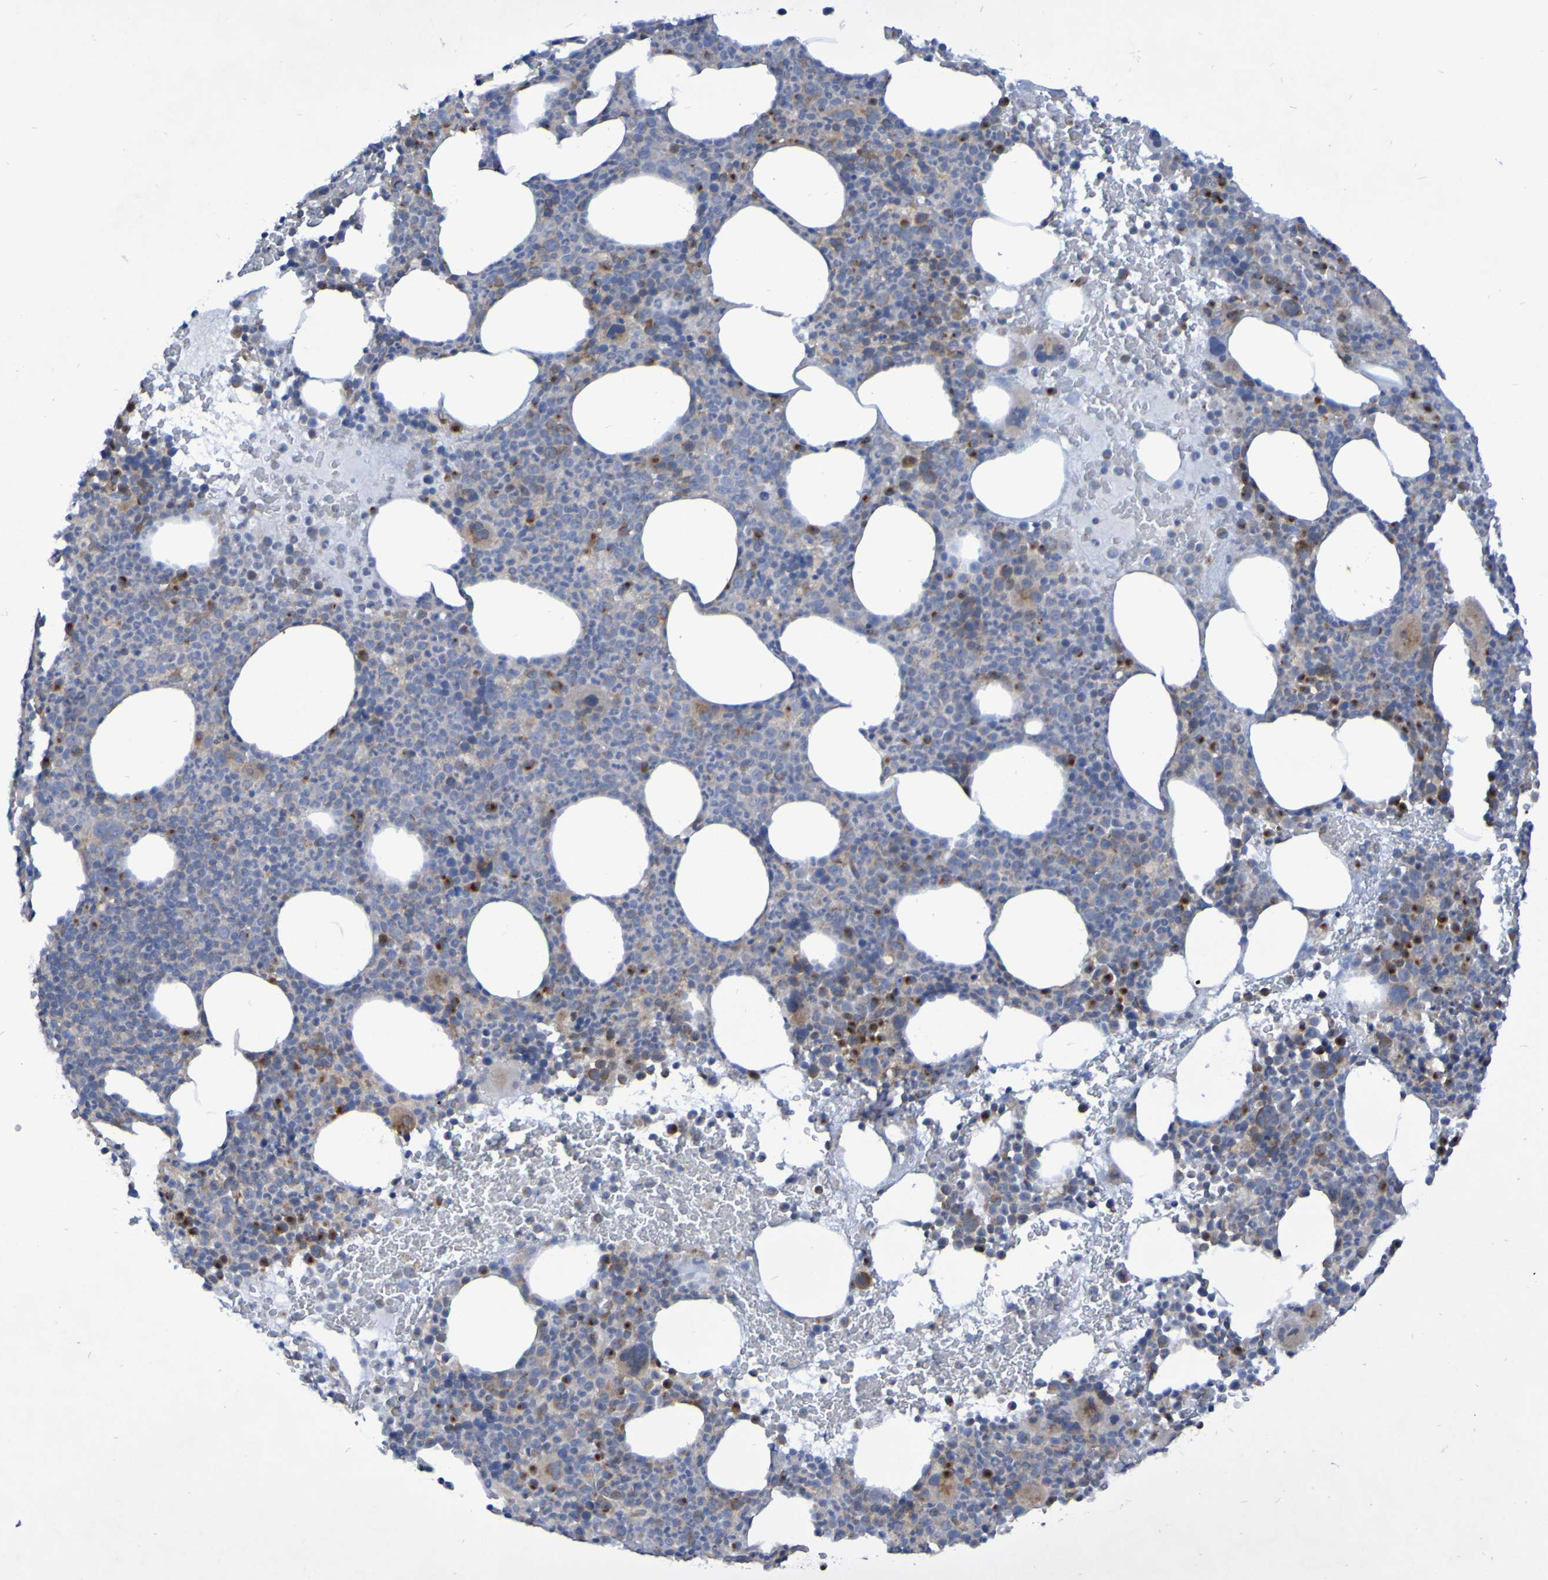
{"staining": {"intensity": "strong", "quantity": "<25%", "location": "cytoplasmic/membranous"}, "tissue": "bone marrow", "cell_type": "Hematopoietic cells", "image_type": "normal", "snomed": [{"axis": "morphology", "description": "Normal tissue, NOS"}, {"axis": "morphology", "description": "Inflammation, NOS"}, {"axis": "topography", "description": "Bone marrow"}], "caption": "Immunohistochemical staining of normal human bone marrow demonstrates medium levels of strong cytoplasmic/membranous staining in about <25% of hematopoietic cells.", "gene": "LMBRD2", "patient": {"sex": "male", "age": 73}}